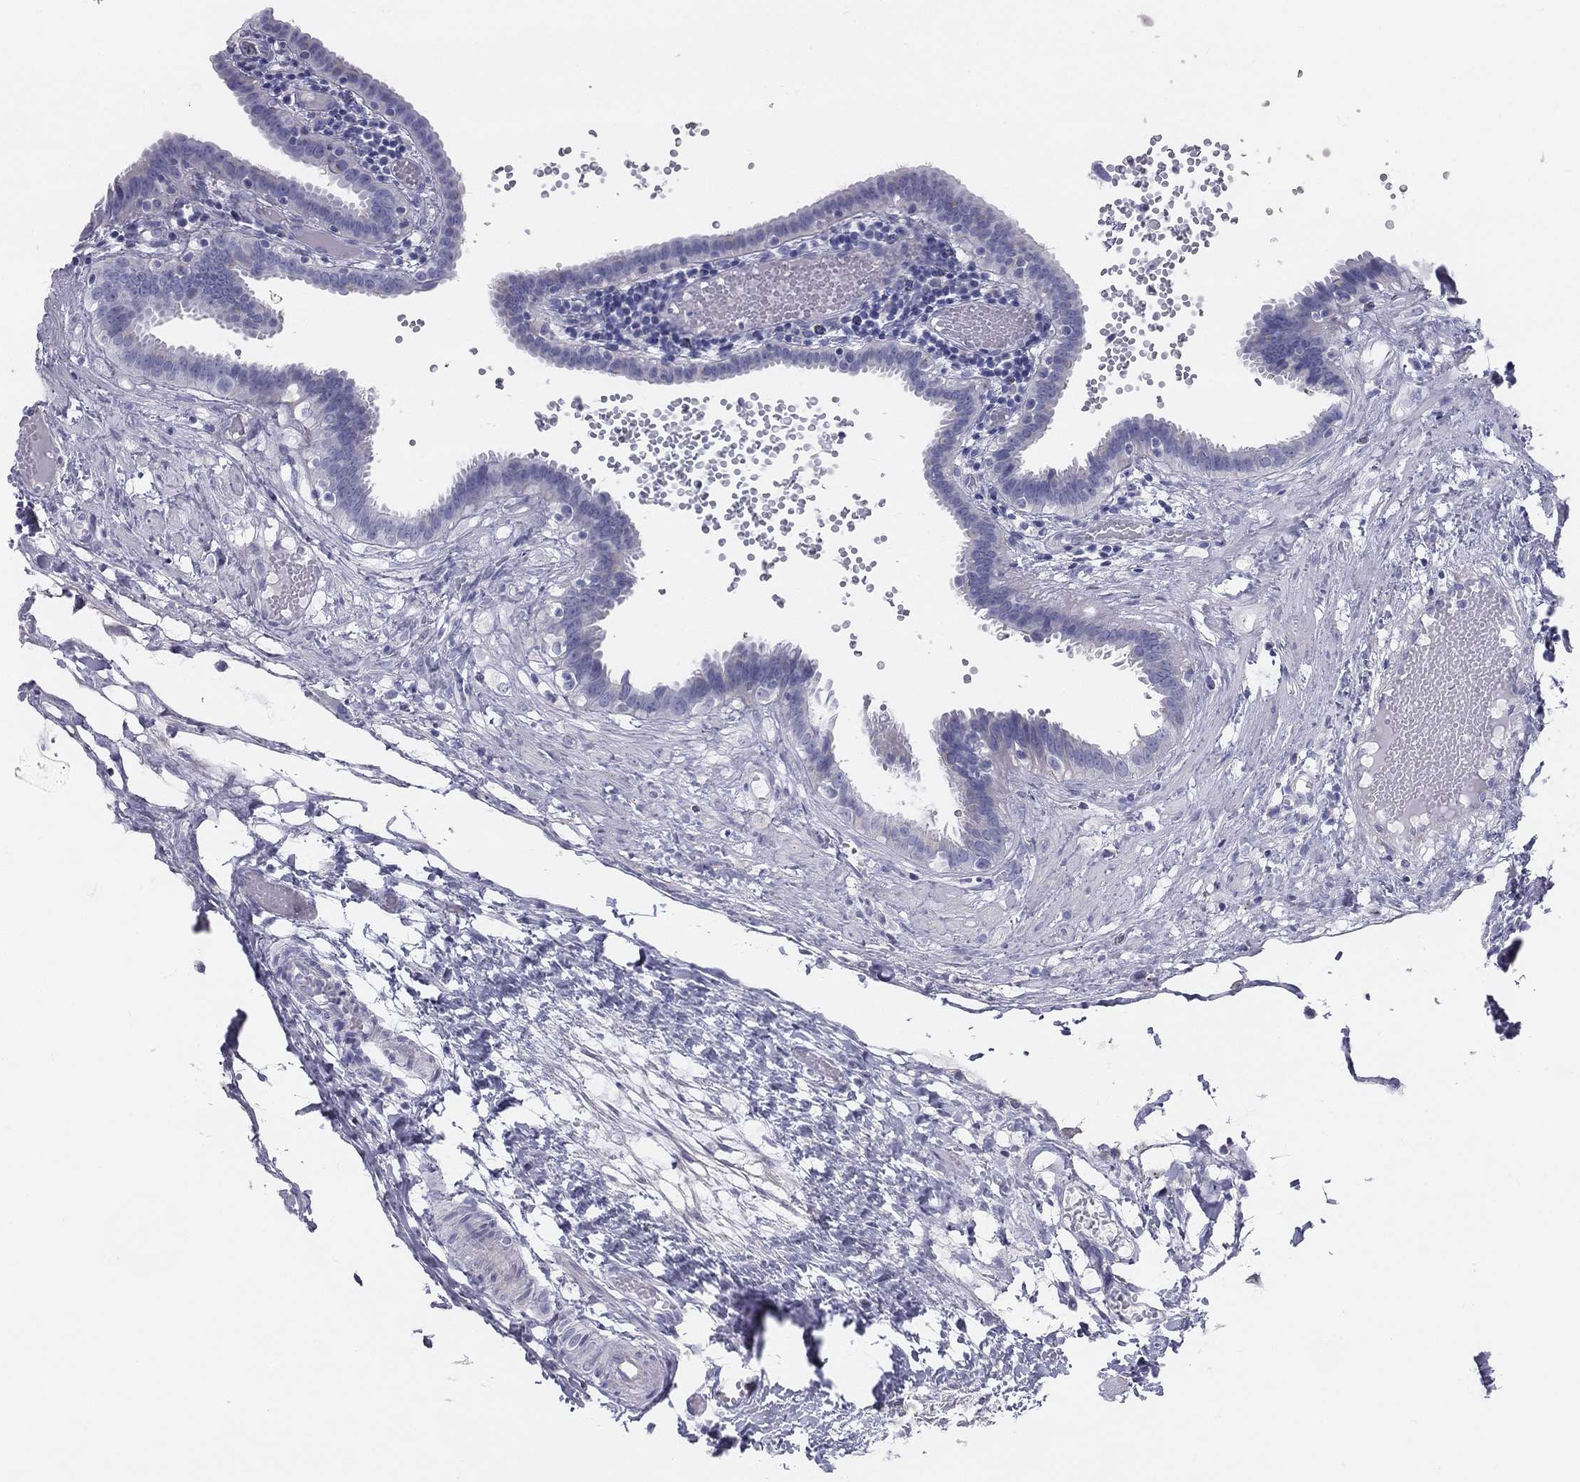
{"staining": {"intensity": "weak", "quantity": "<25%", "location": "cytoplasmic/membranous"}, "tissue": "fallopian tube", "cell_type": "Glandular cells", "image_type": "normal", "snomed": [{"axis": "morphology", "description": "Normal tissue, NOS"}, {"axis": "topography", "description": "Fallopian tube"}], "caption": "The photomicrograph demonstrates no staining of glandular cells in normal fallopian tube.", "gene": "ALOXE3", "patient": {"sex": "female", "age": 37}}